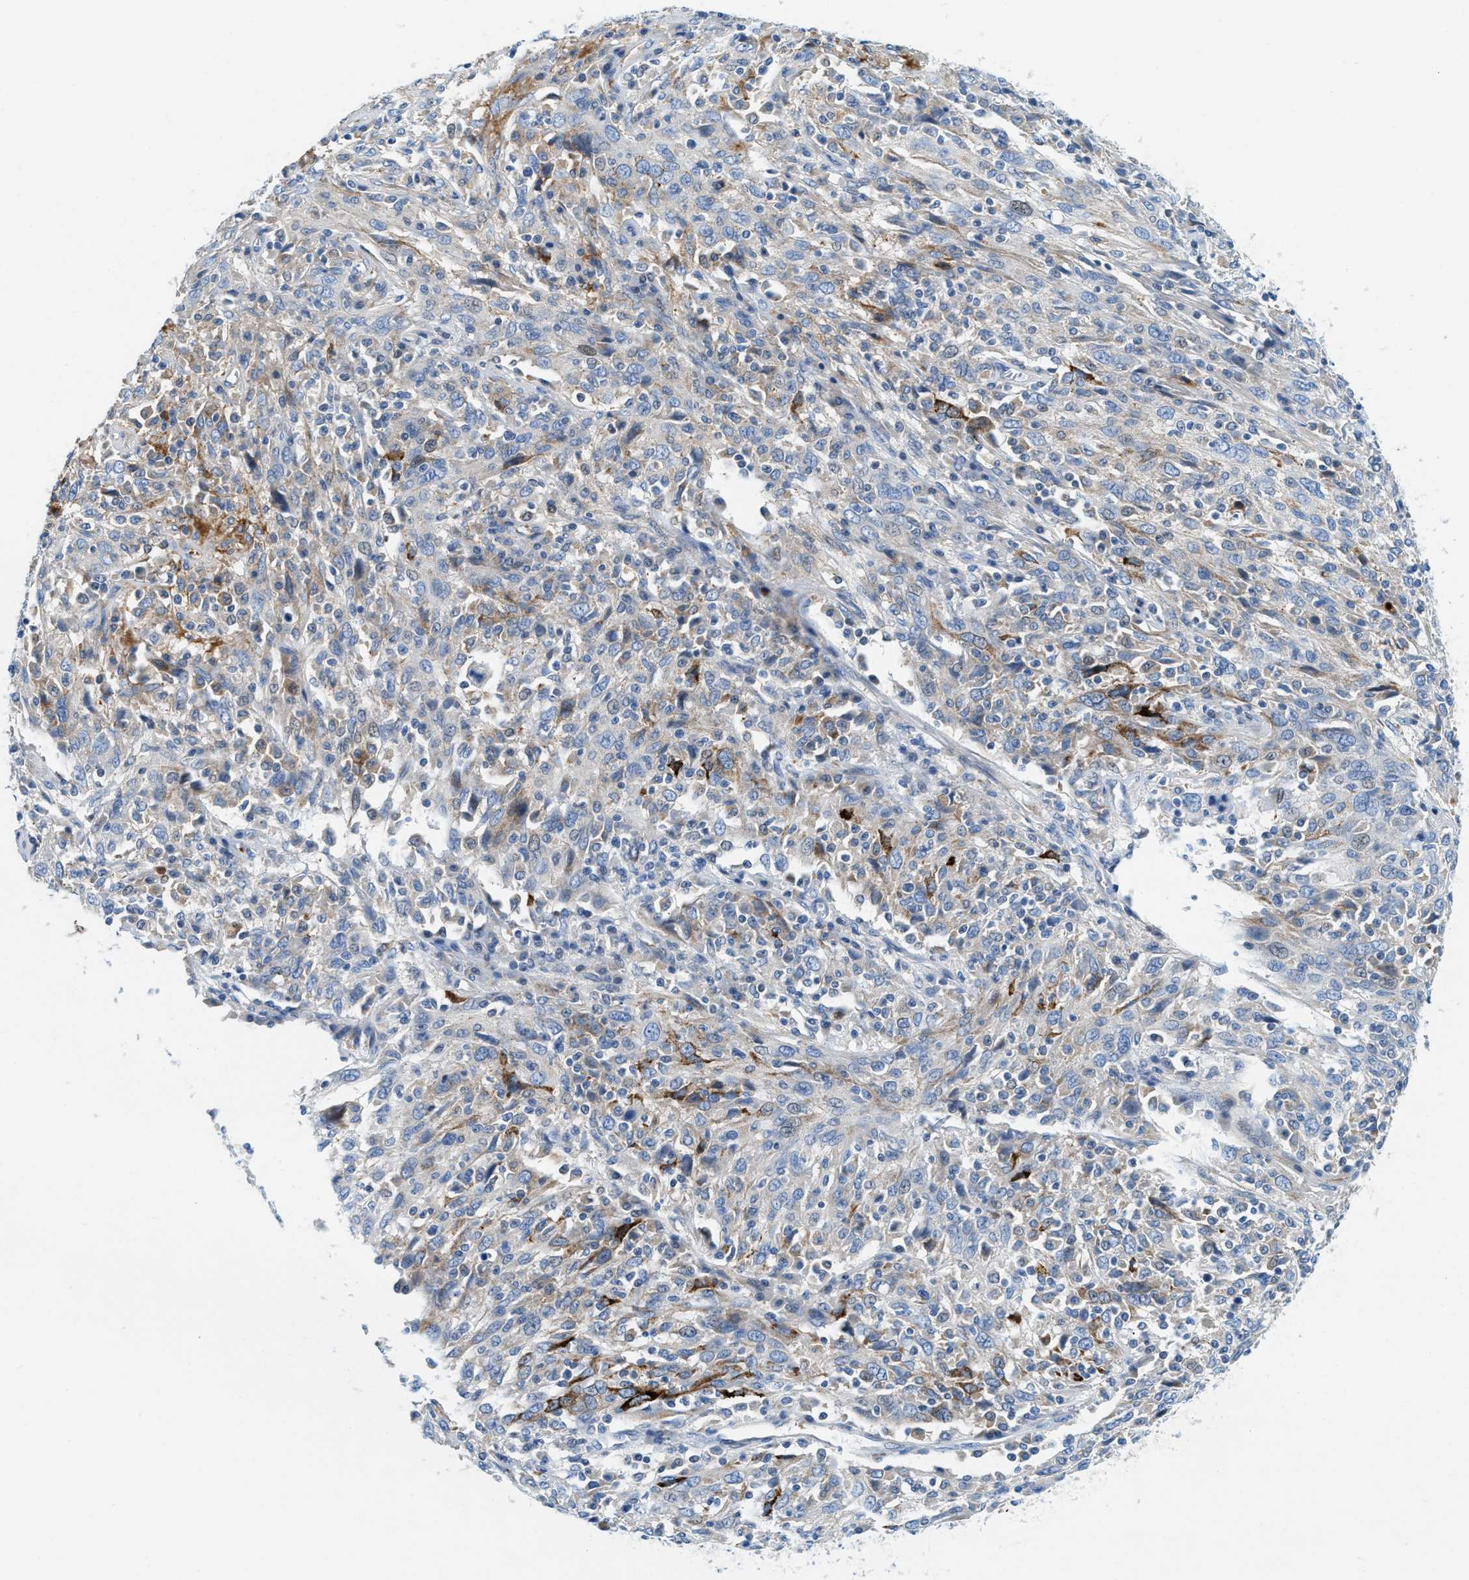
{"staining": {"intensity": "moderate", "quantity": "<25%", "location": "cytoplasmic/membranous"}, "tissue": "cervical cancer", "cell_type": "Tumor cells", "image_type": "cancer", "snomed": [{"axis": "morphology", "description": "Squamous cell carcinoma, NOS"}, {"axis": "topography", "description": "Cervix"}], "caption": "The image reveals a brown stain indicating the presence of a protein in the cytoplasmic/membranous of tumor cells in cervical cancer (squamous cell carcinoma). (IHC, brightfield microscopy, high magnification).", "gene": "CFB", "patient": {"sex": "female", "age": 46}}